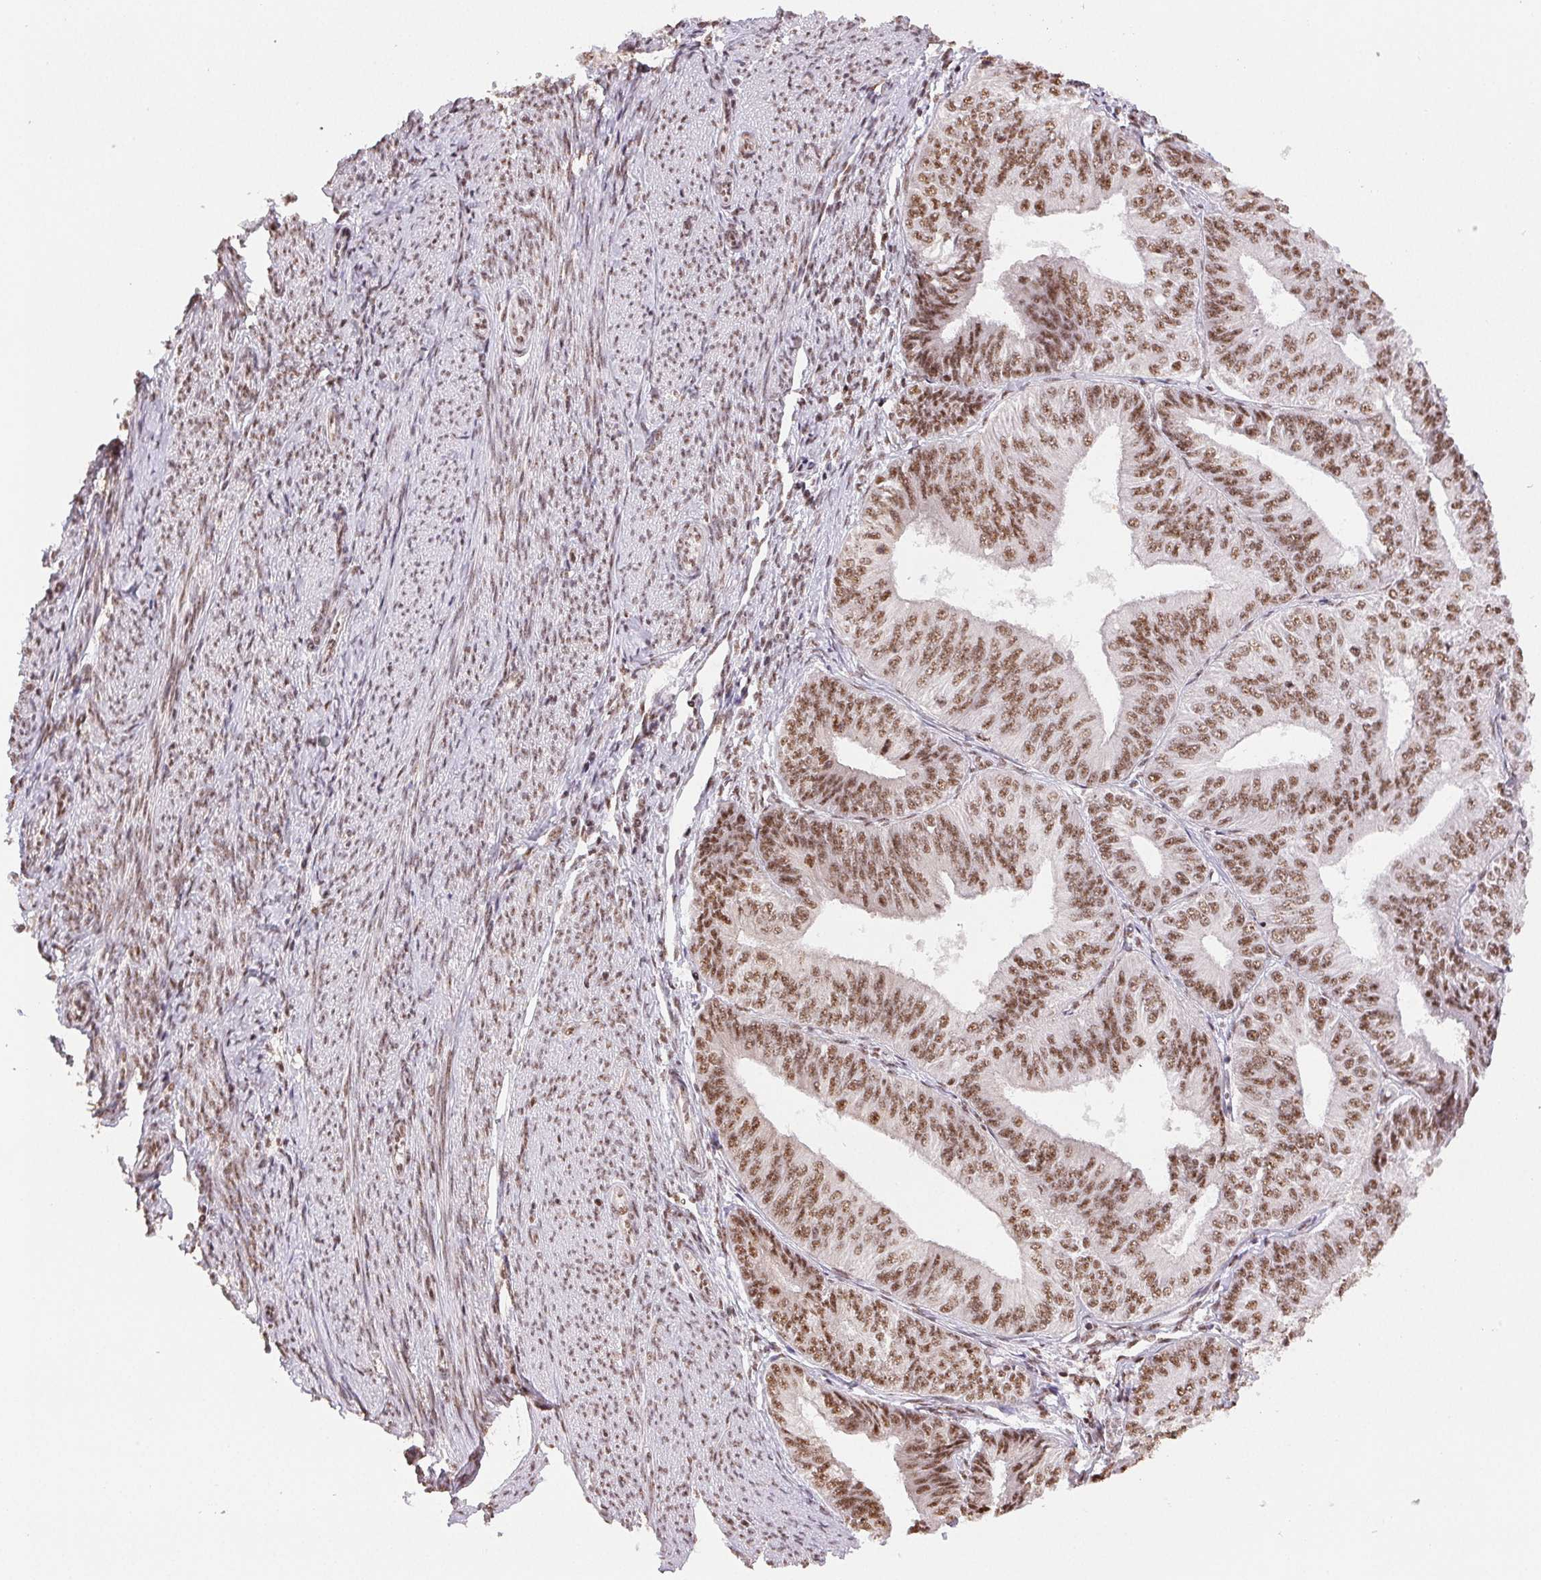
{"staining": {"intensity": "moderate", "quantity": ">75%", "location": "nuclear"}, "tissue": "endometrial cancer", "cell_type": "Tumor cells", "image_type": "cancer", "snomed": [{"axis": "morphology", "description": "Adenocarcinoma, NOS"}, {"axis": "topography", "description": "Endometrium"}], "caption": "High-power microscopy captured an IHC histopathology image of adenocarcinoma (endometrial), revealing moderate nuclear positivity in approximately >75% of tumor cells.", "gene": "IK", "patient": {"sex": "female", "age": 58}}